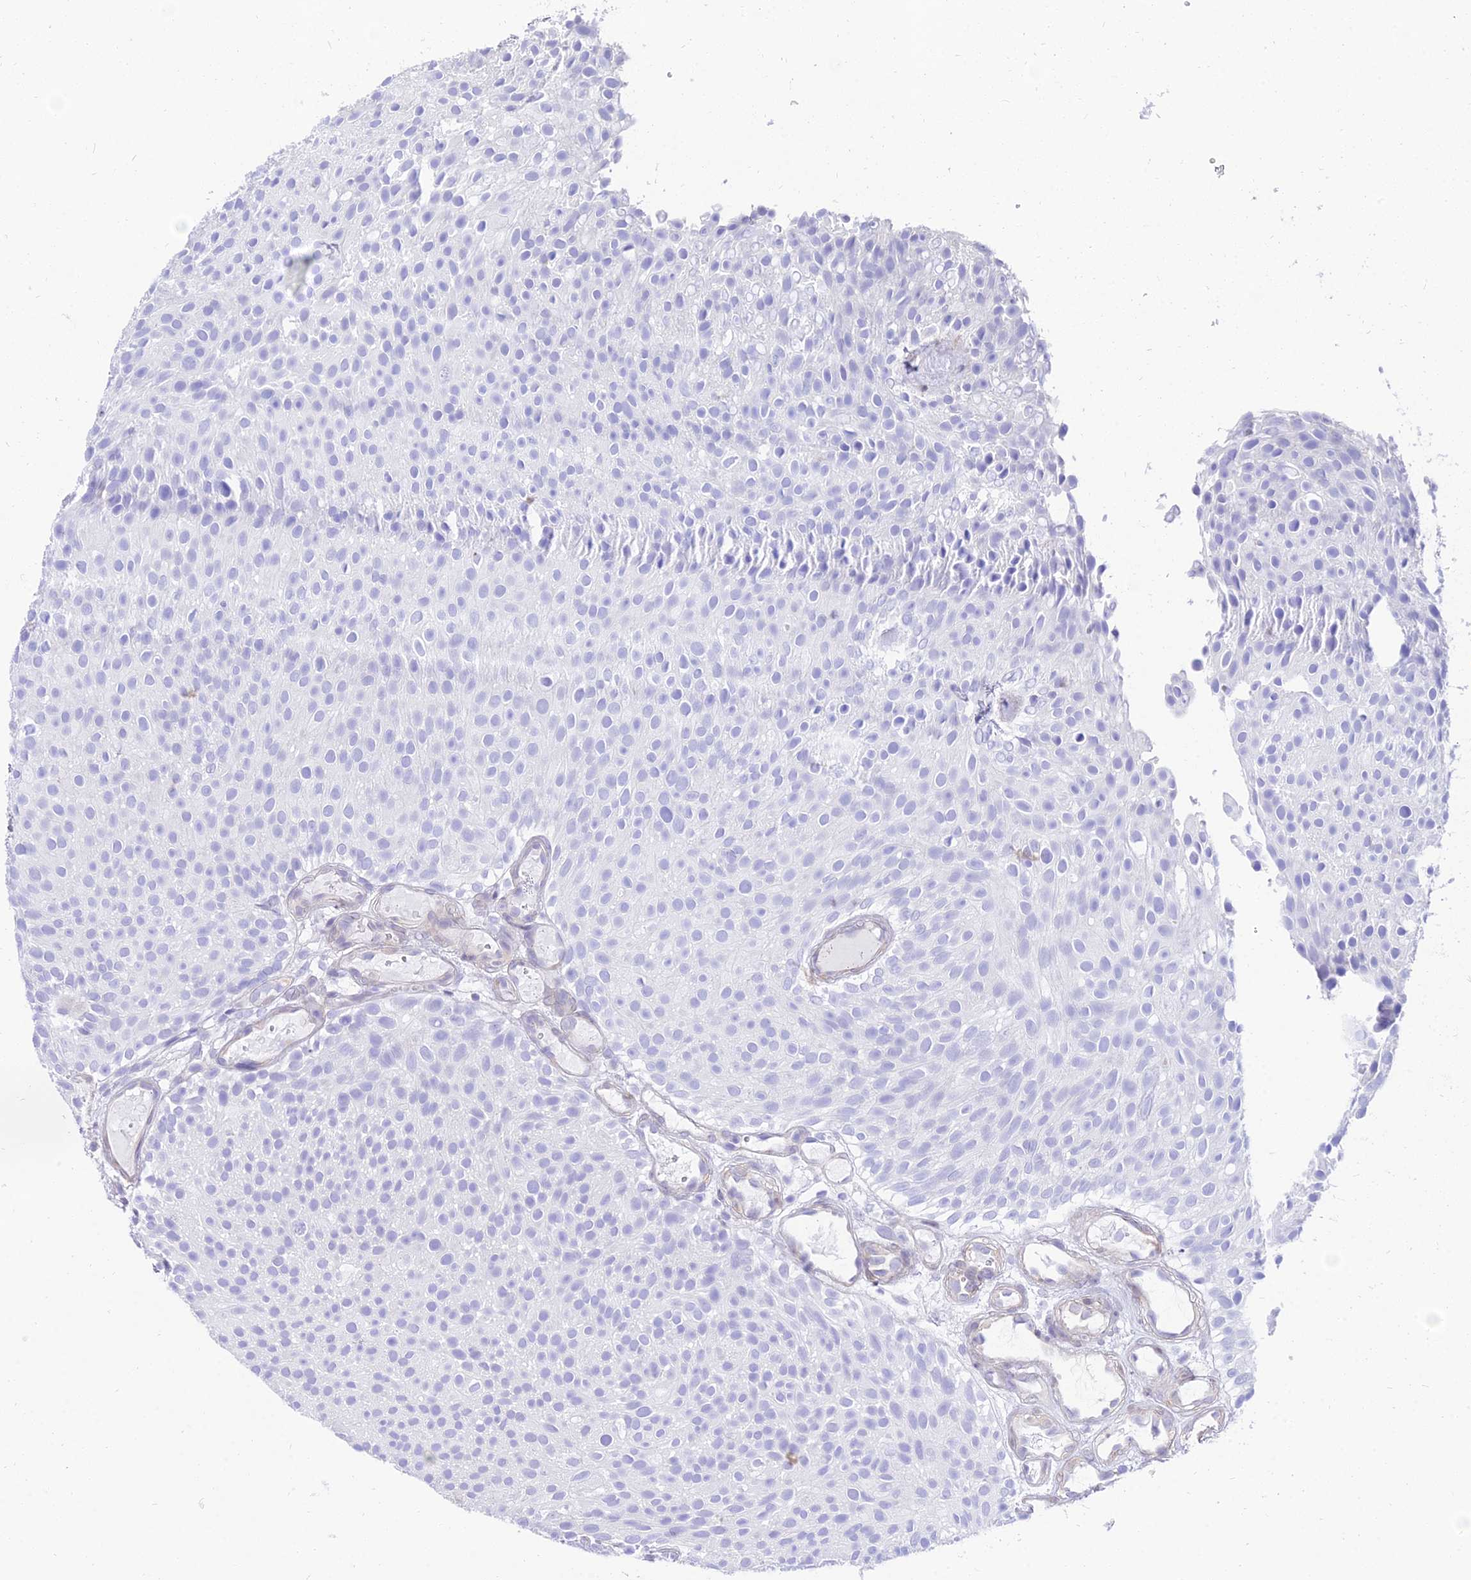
{"staining": {"intensity": "negative", "quantity": "none", "location": "none"}, "tissue": "urothelial cancer", "cell_type": "Tumor cells", "image_type": "cancer", "snomed": [{"axis": "morphology", "description": "Urothelial carcinoma, Low grade"}, {"axis": "topography", "description": "Urinary bladder"}], "caption": "The image reveals no significant expression in tumor cells of urothelial cancer. The staining is performed using DAB (3,3'-diaminobenzidine) brown chromogen with nuclei counter-stained in using hematoxylin.", "gene": "TAC3", "patient": {"sex": "male", "age": 78}}